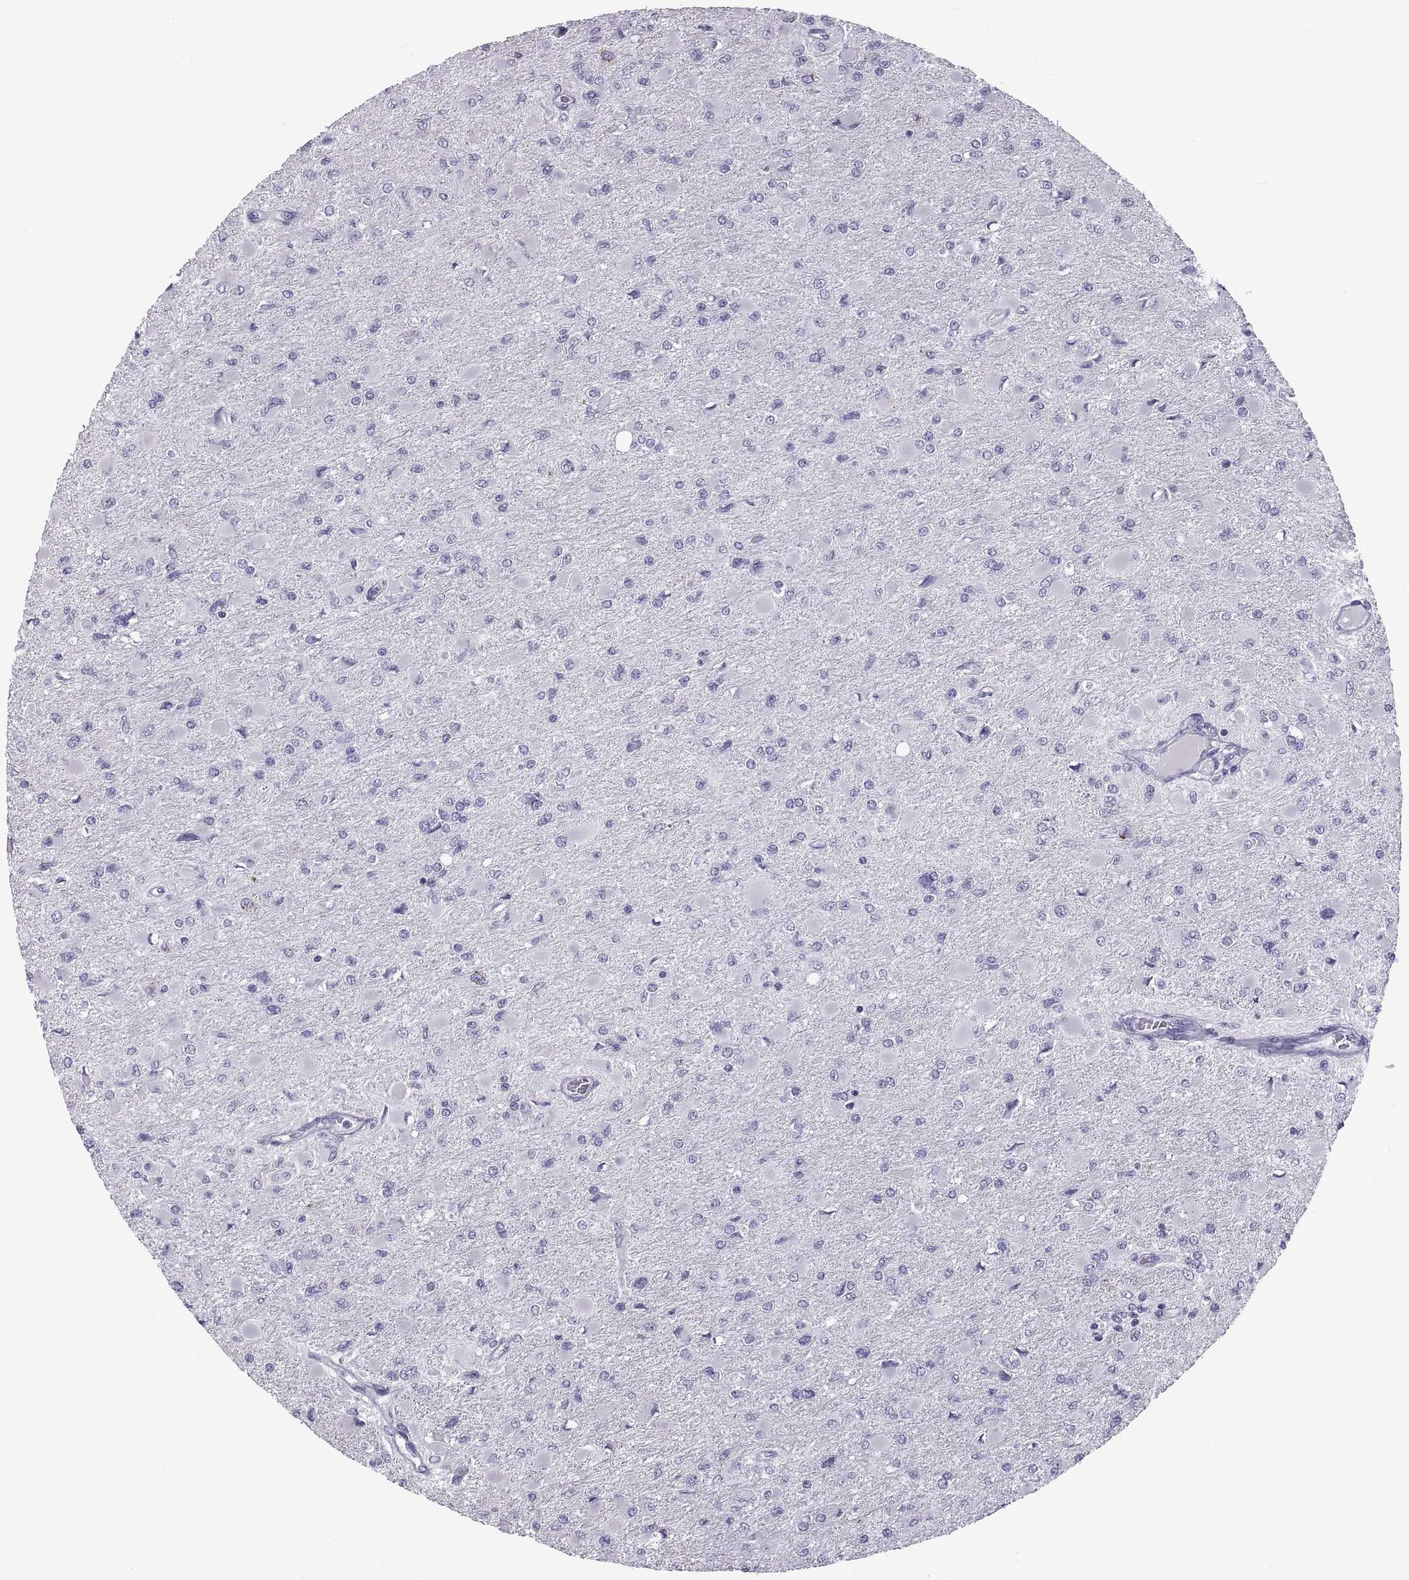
{"staining": {"intensity": "negative", "quantity": "none", "location": "none"}, "tissue": "glioma", "cell_type": "Tumor cells", "image_type": "cancer", "snomed": [{"axis": "morphology", "description": "Glioma, malignant, High grade"}, {"axis": "topography", "description": "Cerebral cortex"}], "caption": "High power microscopy image of an immunohistochemistry photomicrograph of malignant glioma (high-grade), revealing no significant positivity in tumor cells.", "gene": "PCSK1N", "patient": {"sex": "female", "age": 36}}